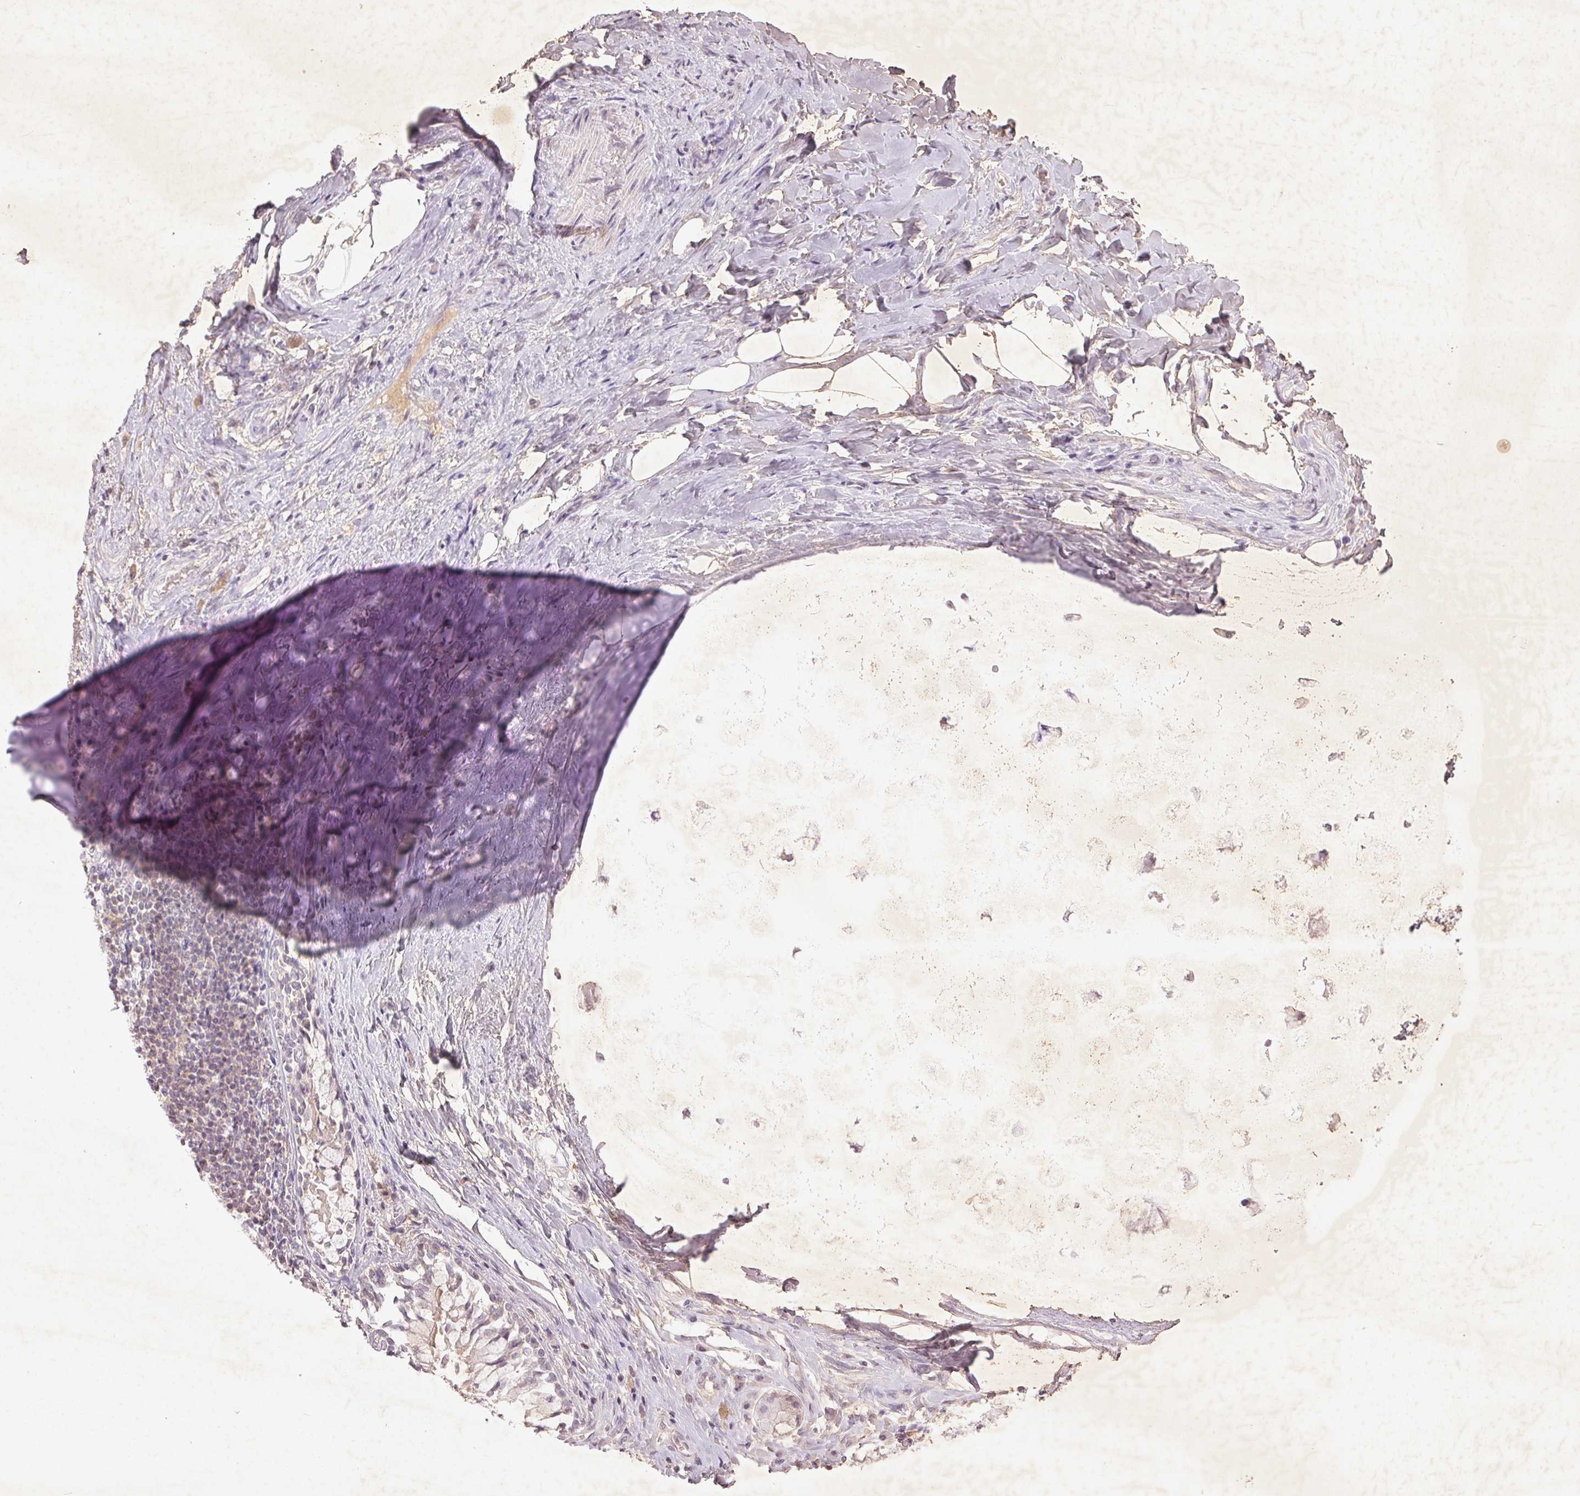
{"staining": {"intensity": "negative", "quantity": "none", "location": "none"}, "tissue": "adipose tissue", "cell_type": "Adipocytes", "image_type": "normal", "snomed": [{"axis": "morphology", "description": "Normal tissue, NOS"}, {"axis": "topography", "description": "Cartilage tissue"}, {"axis": "topography", "description": "Bronchus"}], "caption": "Adipocytes show no significant protein staining in normal adipose tissue. (Immunohistochemistry, brightfield microscopy, high magnification).", "gene": "FAM168B", "patient": {"sex": "male", "age": 64}}